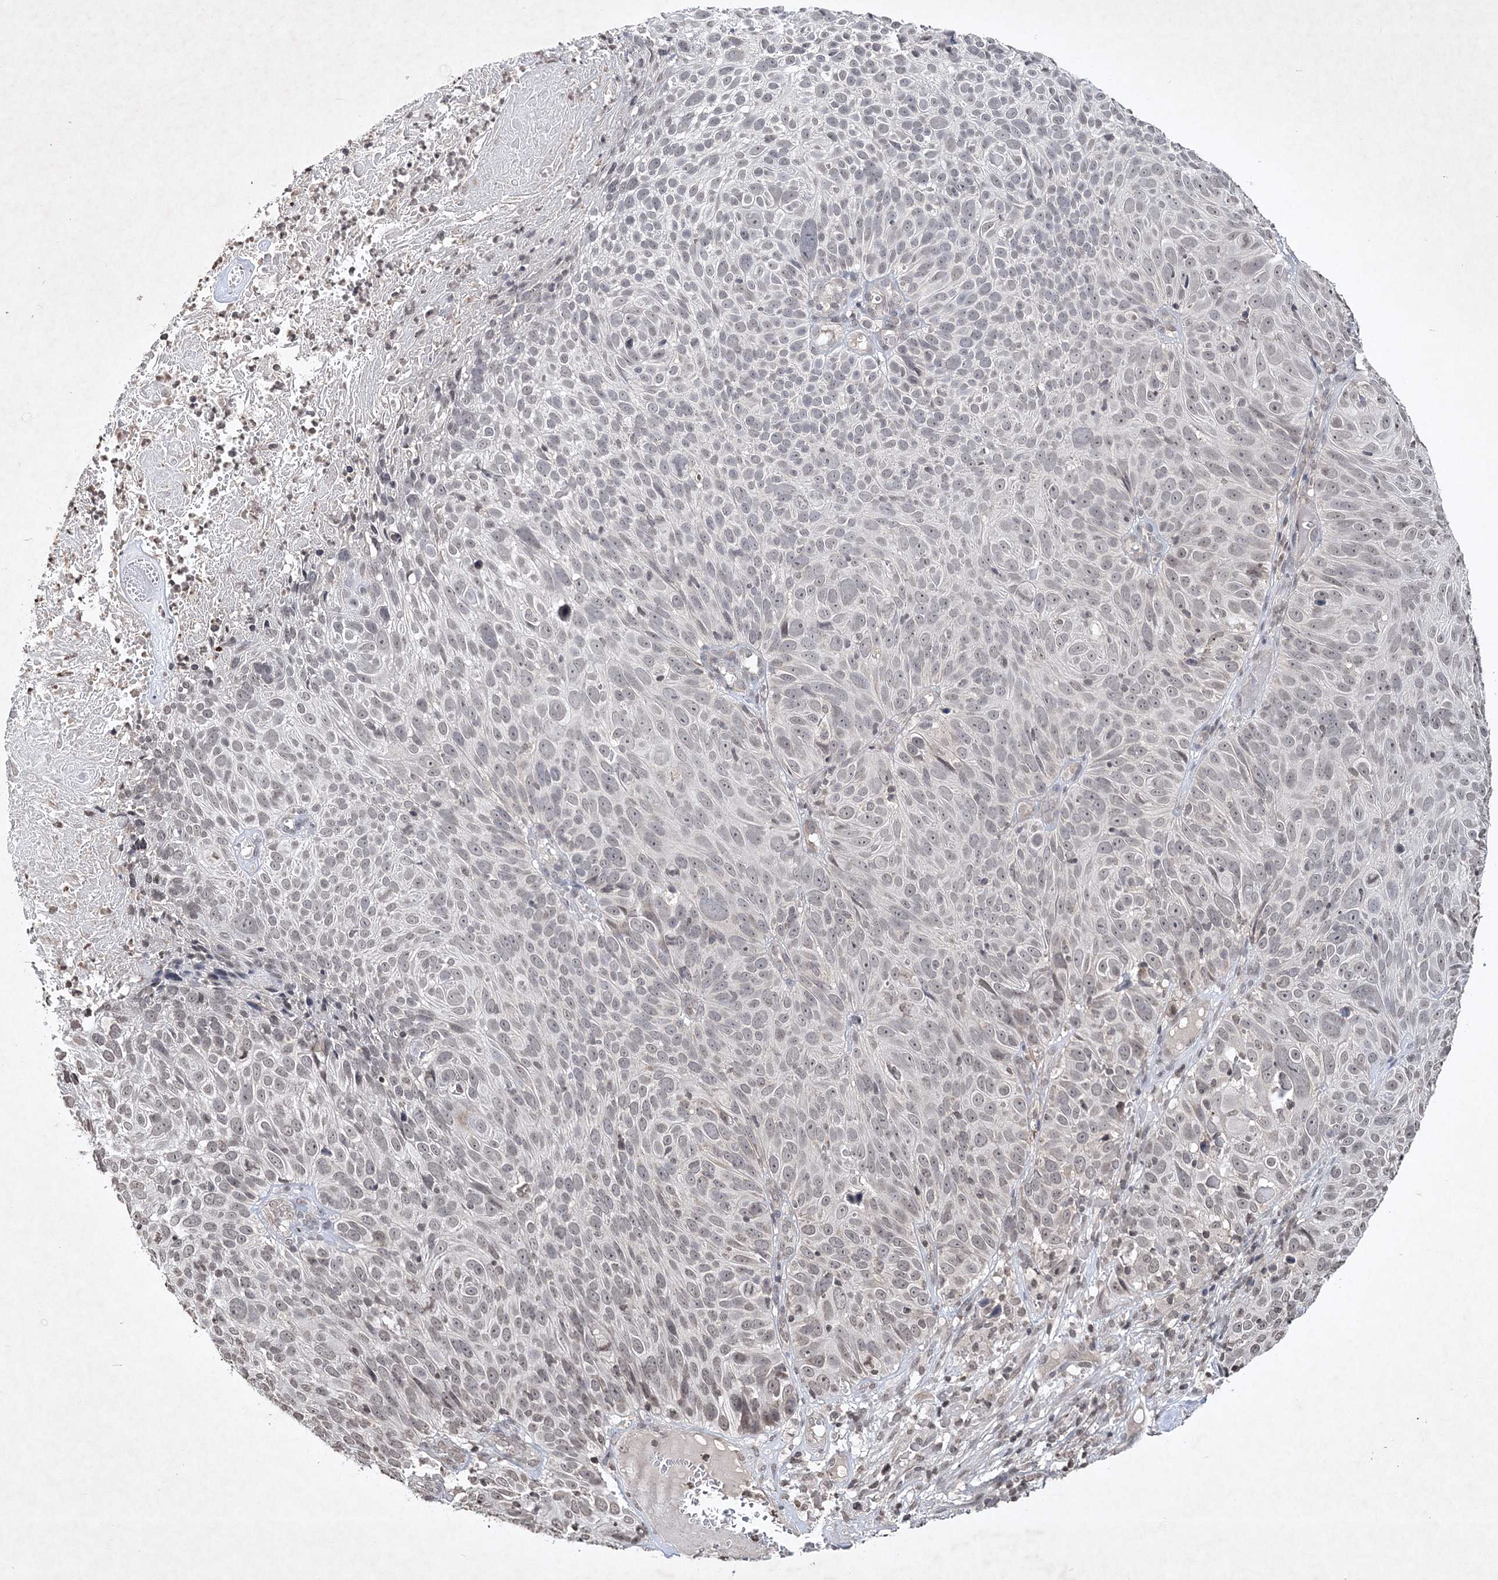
{"staining": {"intensity": "weak", "quantity": "25%-75%", "location": "nuclear"}, "tissue": "cervical cancer", "cell_type": "Tumor cells", "image_type": "cancer", "snomed": [{"axis": "morphology", "description": "Squamous cell carcinoma, NOS"}, {"axis": "topography", "description": "Cervix"}], "caption": "There is low levels of weak nuclear staining in tumor cells of cervical cancer, as demonstrated by immunohistochemical staining (brown color).", "gene": "SOWAHB", "patient": {"sex": "female", "age": 74}}